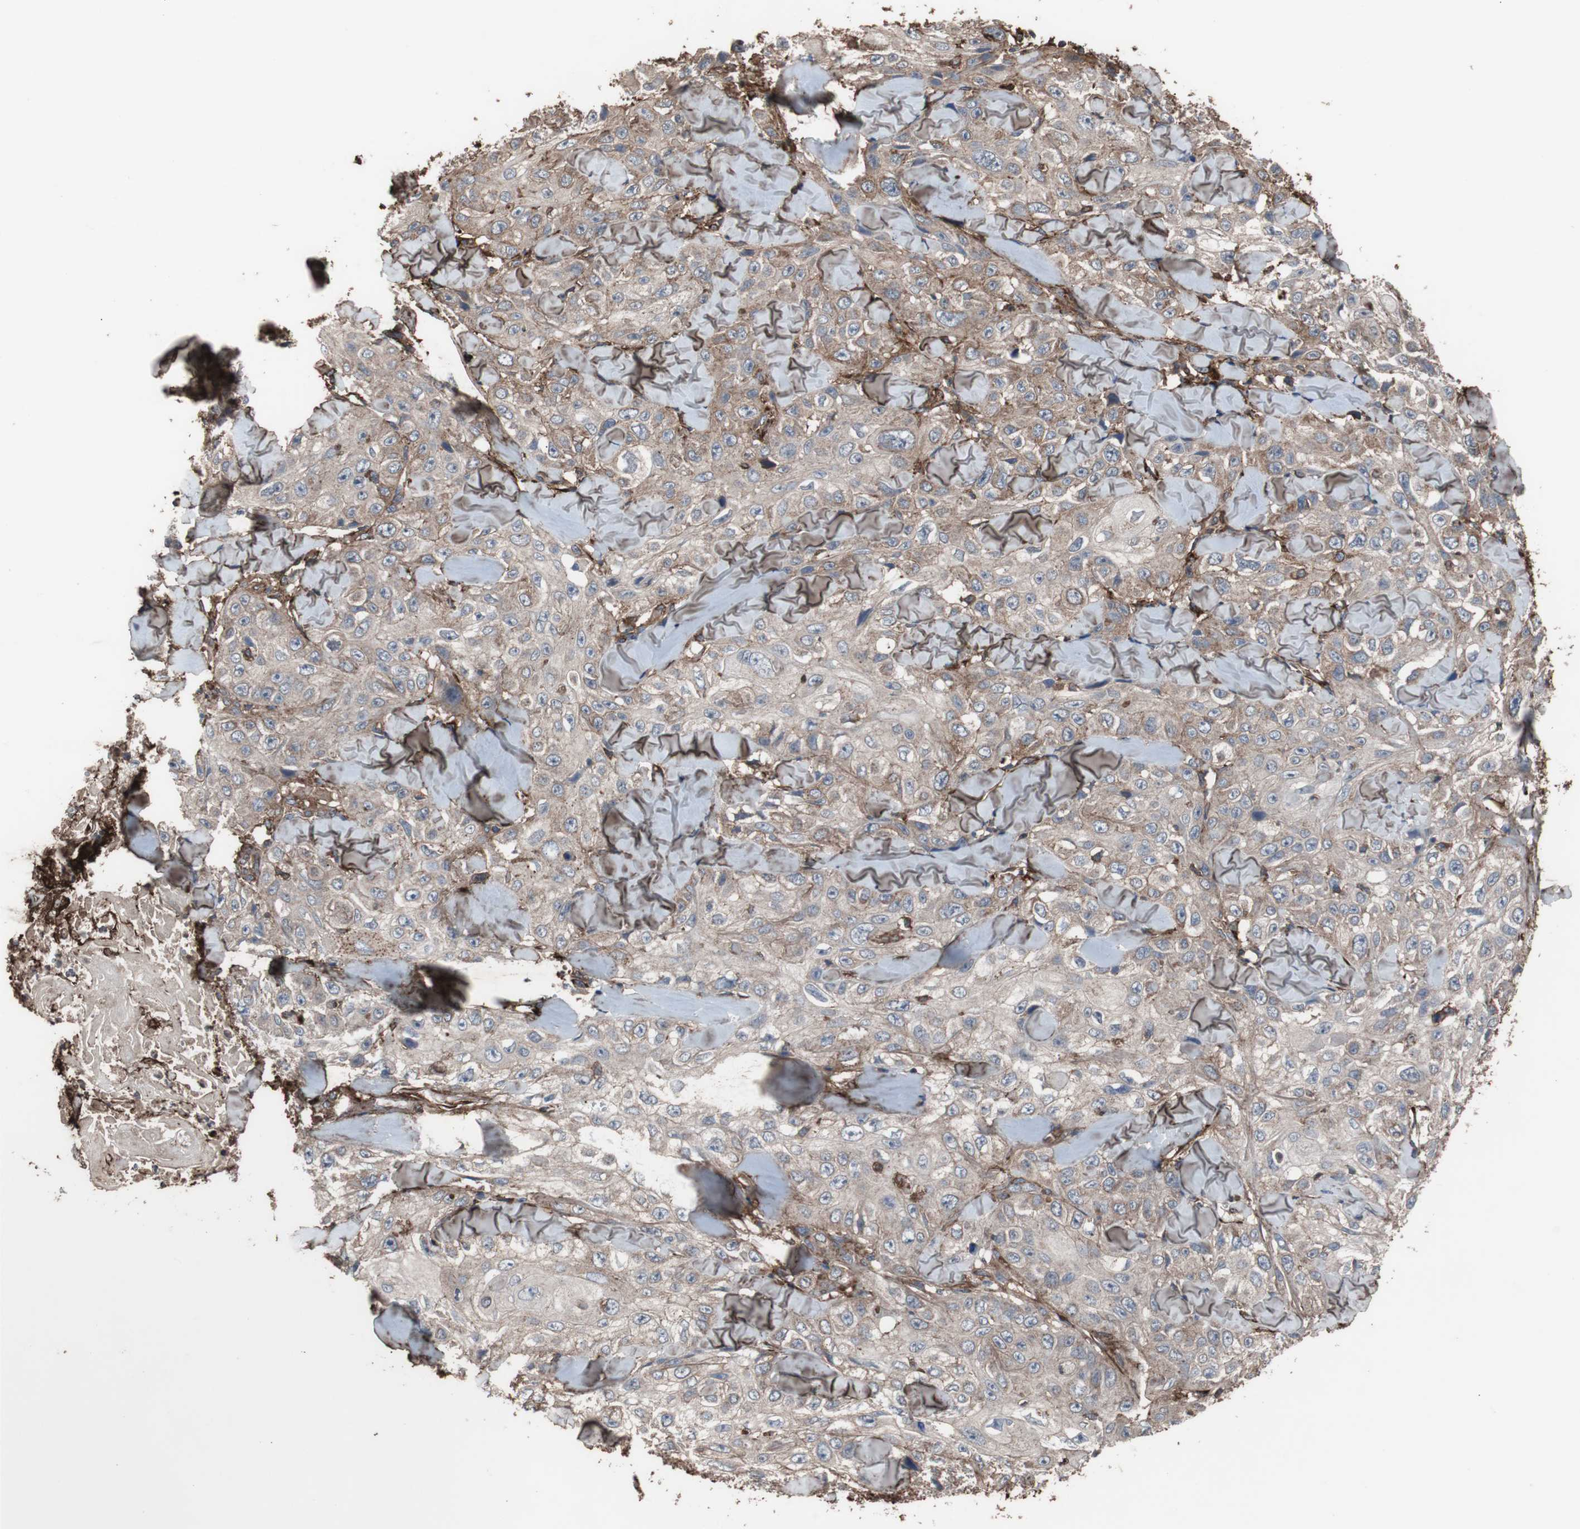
{"staining": {"intensity": "weak", "quantity": ">75%", "location": "cytoplasmic/membranous"}, "tissue": "skin cancer", "cell_type": "Tumor cells", "image_type": "cancer", "snomed": [{"axis": "morphology", "description": "Squamous cell carcinoma, NOS"}, {"axis": "topography", "description": "Skin"}], "caption": "Squamous cell carcinoma (skin) stained with a protein marker shows weak staining in tumor cells.", "gene": "COL6A2", "patient": {"sex": "male", "age": 86}}